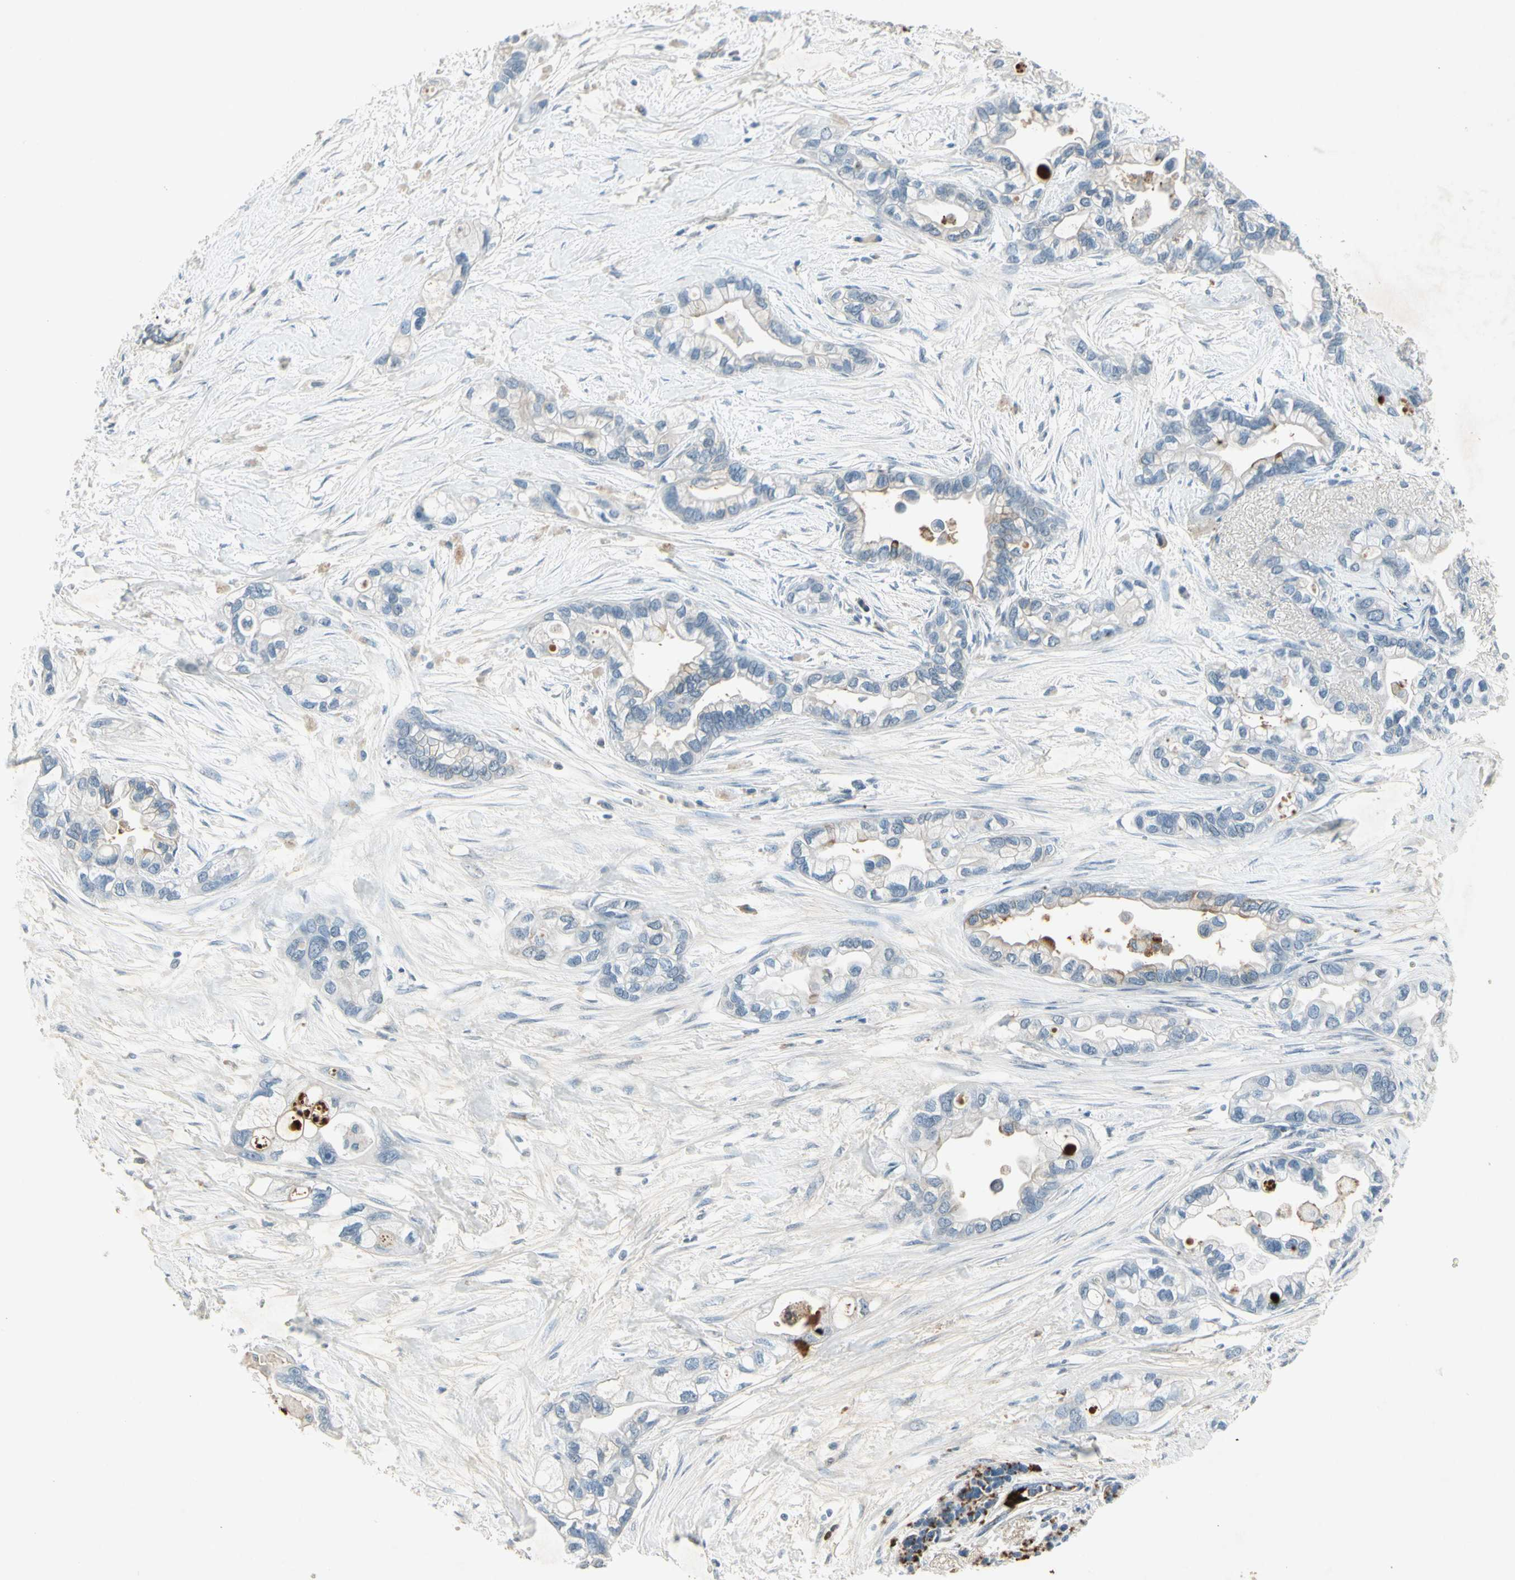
{"staining": {"intensity": "negative", "quantity": "none", "location": "none"}, "tissue": "pancreatic cancer", "cell_type": "Tumor cells", "image_type": "cancer", "snomed": [{"axis": "morphology", "description": "Adenocarcinoma, NOS"}, {"axis": "topography", "description": "Pancreas"}], "caption": "Tumor cells show no significant protein staining in adenocarcinoma (pancreatic).", "gene": "IGHM", "patient": {"sex": "female", "age": 77}}